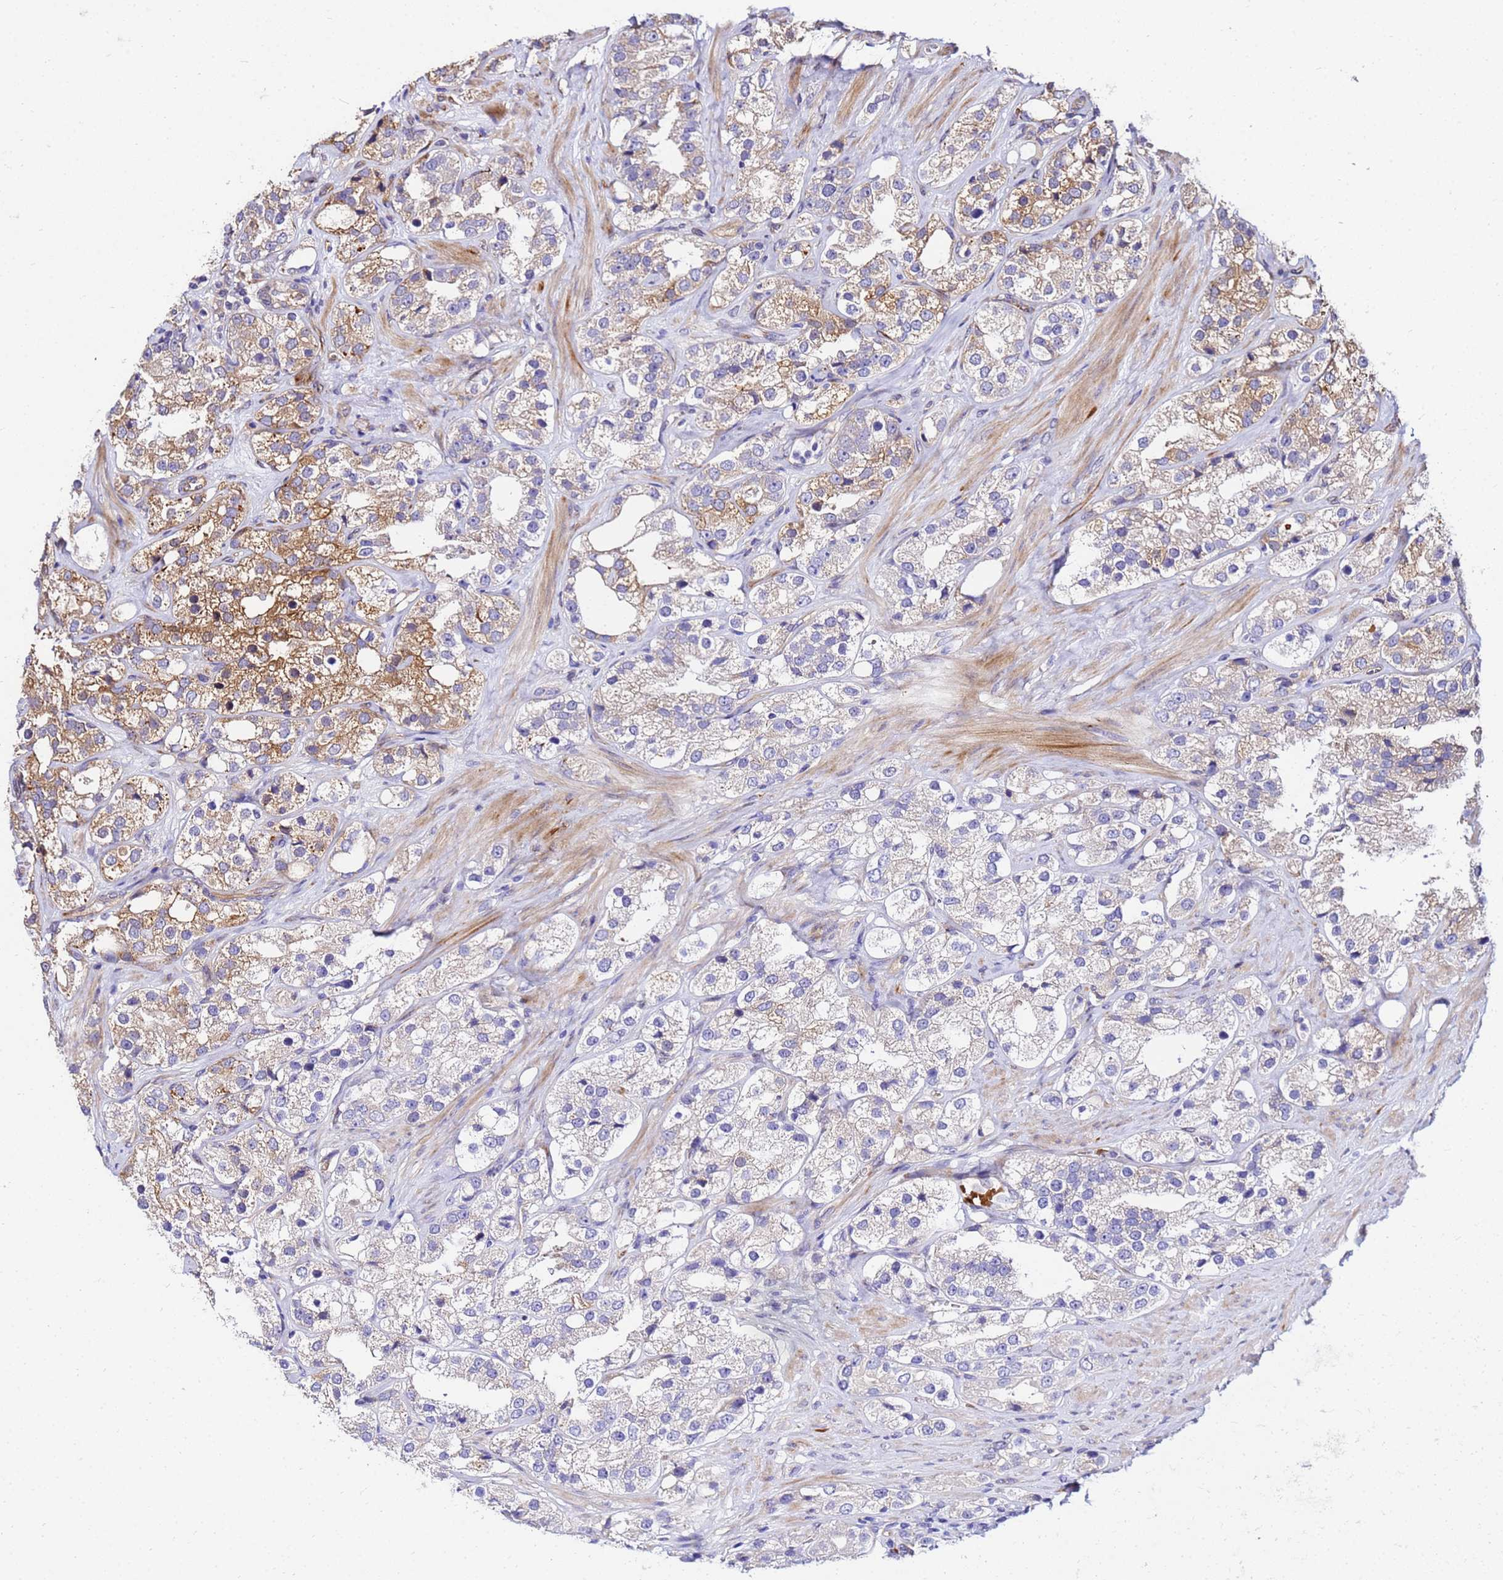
{"staining": {"intensity": "moderate", "quantity": "<25%", "location": "cytoplasmic/membranous"}, "tissue": "prostate cancer", "cell_type": "Tumor cells", "image_type": "cancer", "snomed": [{"axis": "morphology", "description": "Adenocarcinoma, NOS"}, {"axis": "topography", "description": "Prostate"}], "caption": "Immunohistochemical staining of human prostate cancer (adenocarcinoma) shows low levels of moderate cytoplasmic/membranous staining in about <25% of tumor cells.", "gene": "WWC2", "patient": {"sex": "male", "age": 79}}